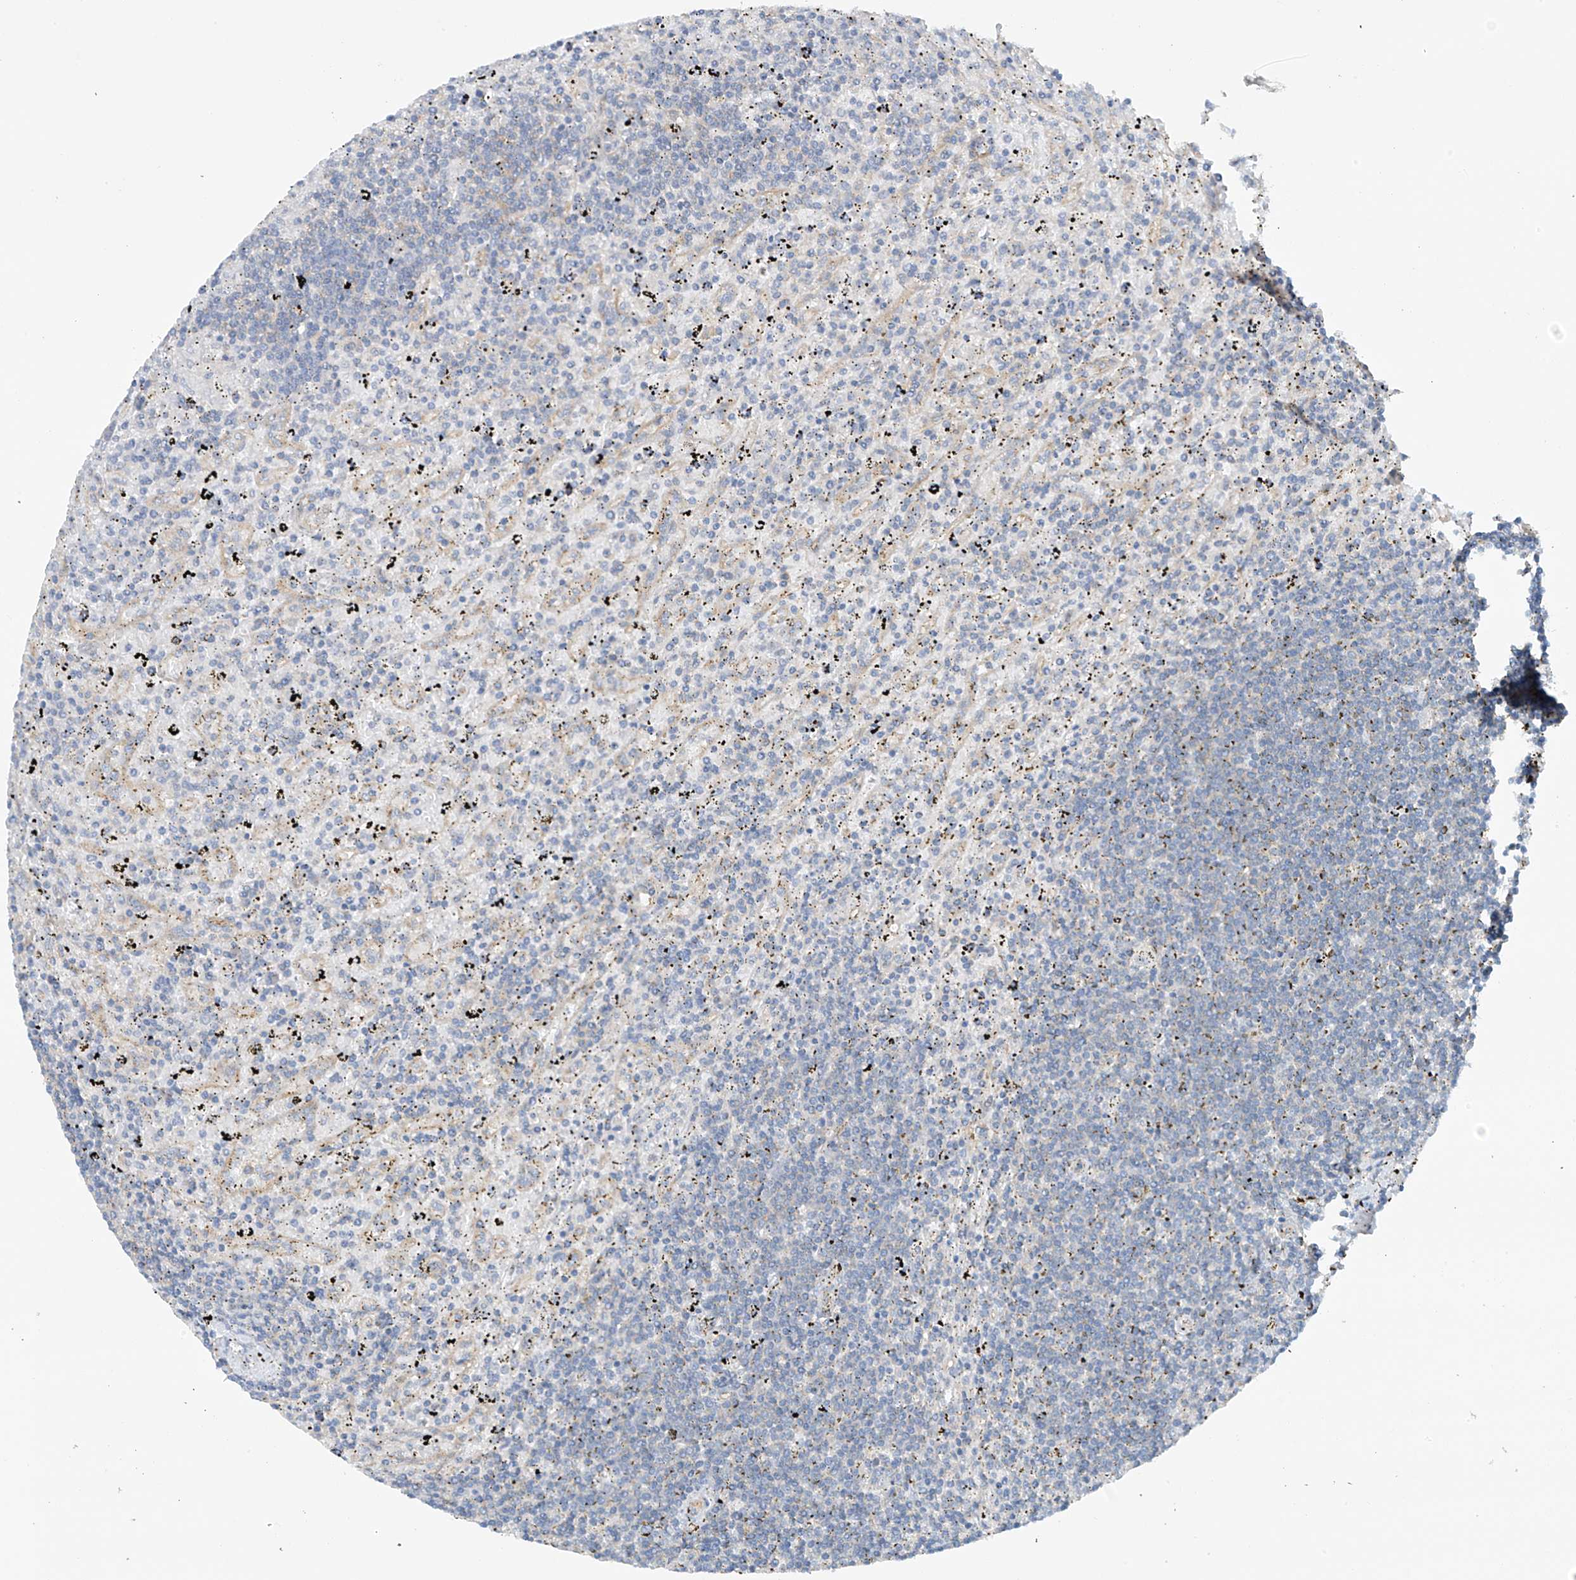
{"staining": {"intensity": "negative", "quantity": "none", "location": "none"}, "tissue": "lymphoma", "cell_type": "Tumor cells", "image_type": "cancer", "snomed": [{"axis": "morphology", "description": "Malignant lymphoma, non-Hodgkin's type, Low grade"}, {"axis": "topography", "description": "Spleen"}], "caption": "This is an IHC micrograph of lymphoma. There is no positivity in tumor cells.", "gene": "REPS1", "patient": {"sex": "male", "age": 76}}